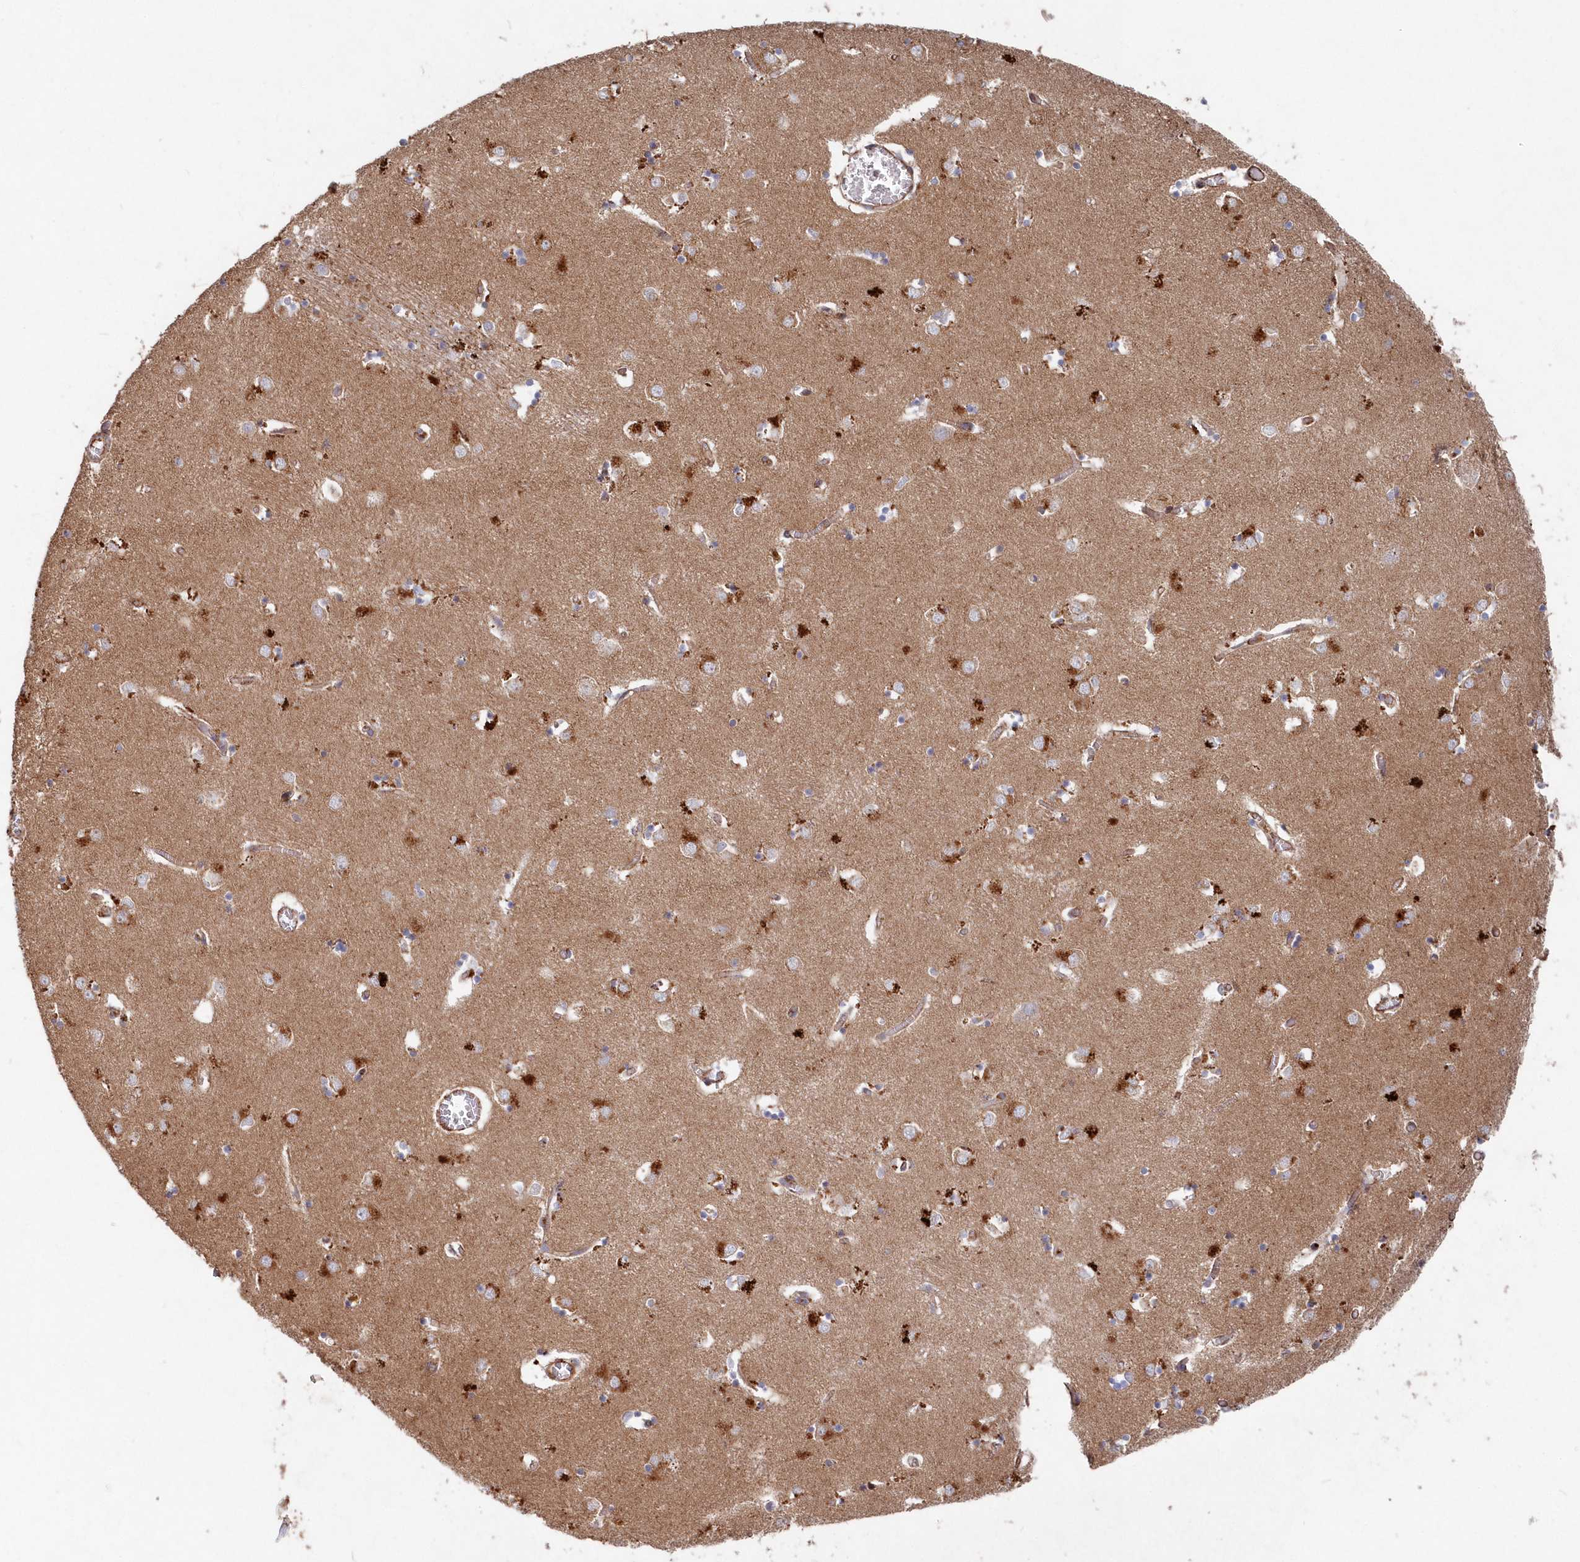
{"staining": {"intensity": "moderate", "quantity": "25%-75%", "location": "cytoplasmic/membranous"}, "tissue": "caudate", "cell_type": "Glial cells", "image_type": "normal", "snomed": [{"axis": "morphology", "description": "Normal tissue, NOS"}, {"axis": "topography", "description": "Lateral ventricle wall"}], "caption": "Moderate cytoplasmic/membranous protein expression is identified in about 25%-75% of glial cells in caudate. (brown staining indicates protein expression, while blue staining denotes nuclei).", "gene": "ABHD14B", "patient": {"sex": "male", "age": 70}}